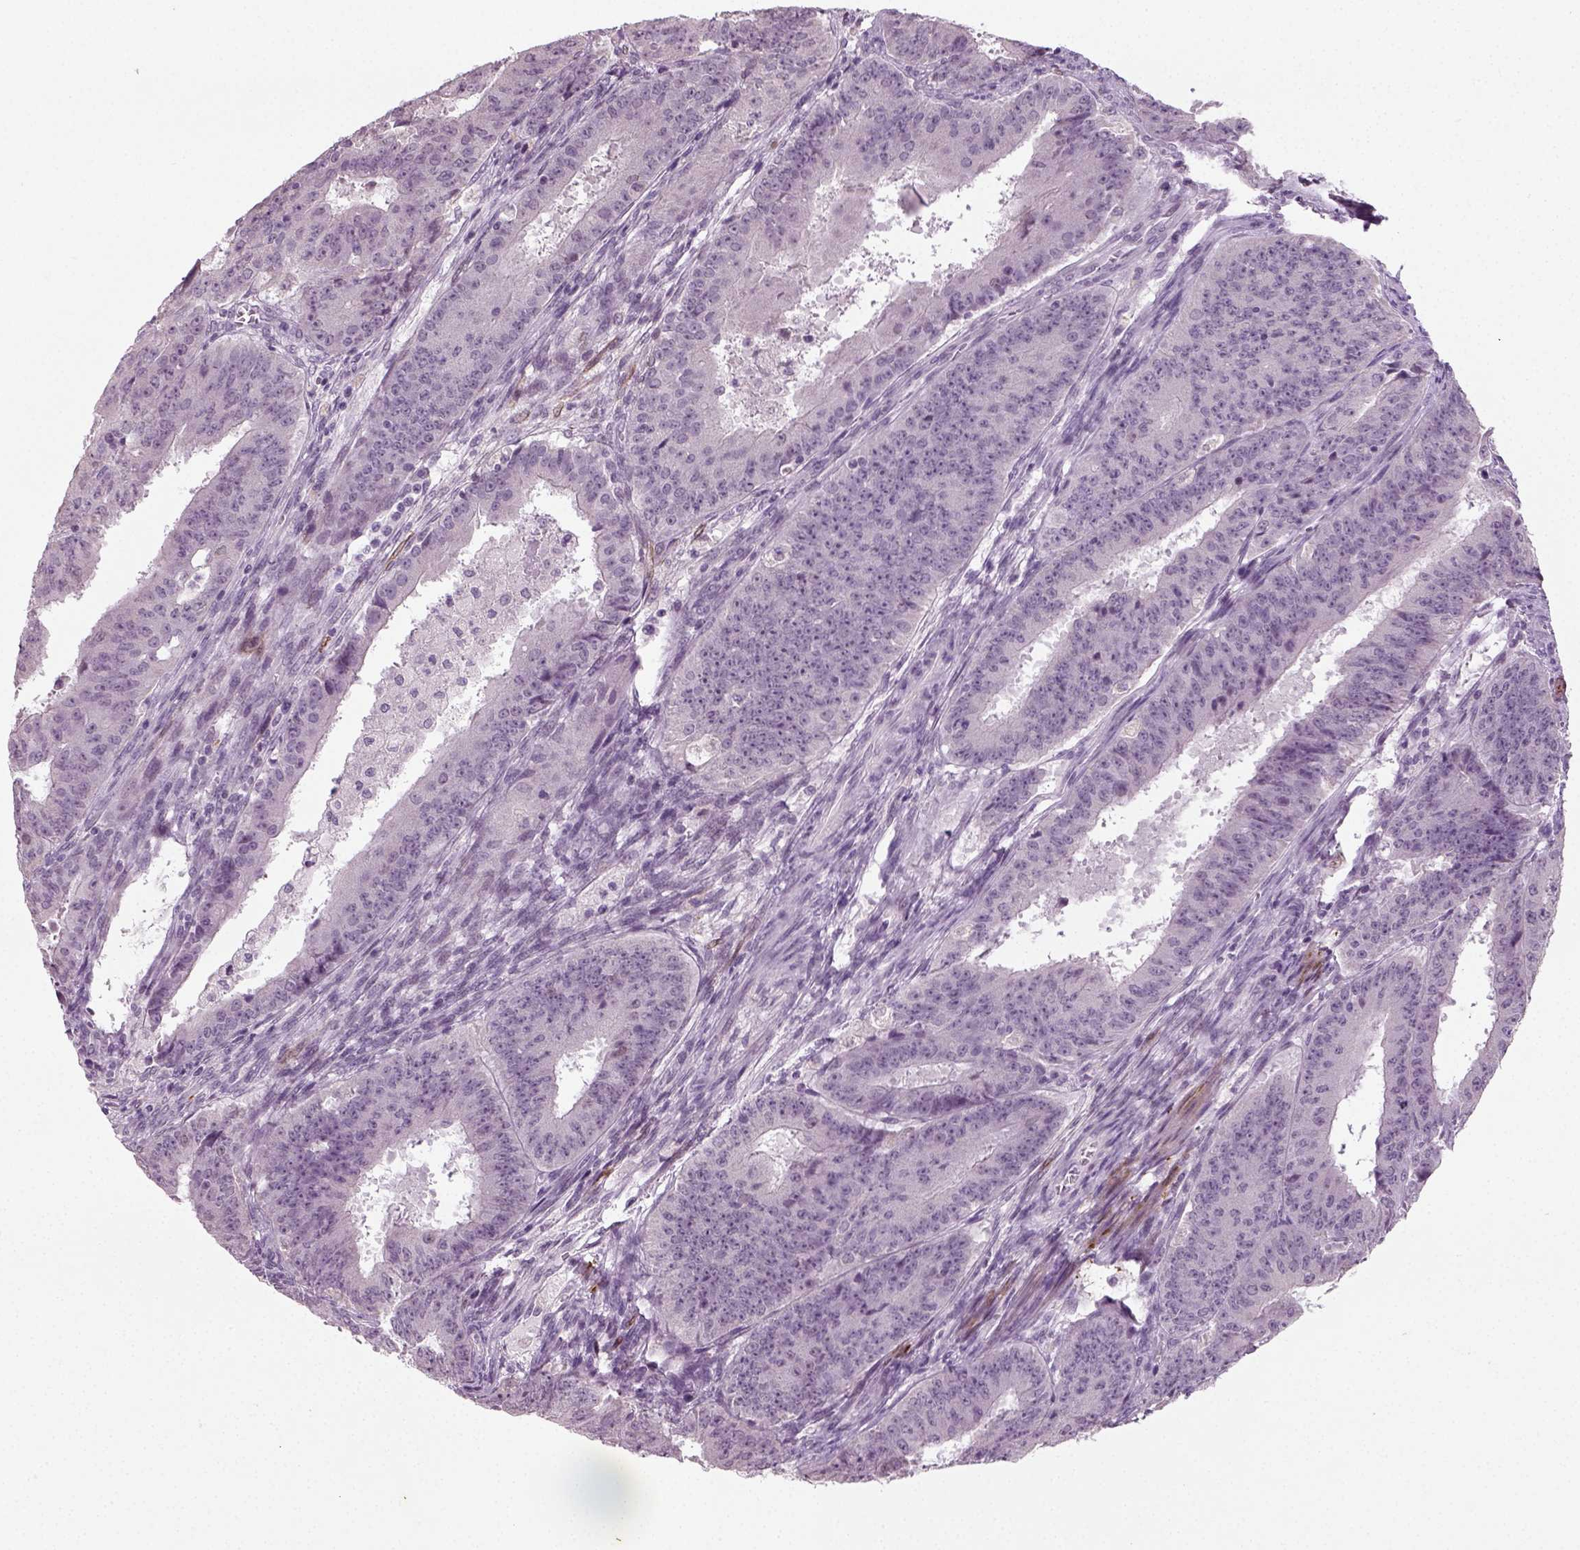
{"staining": {"intensity": "negative", "quantity": "none", "location": "none"}, "tissue": "ovarian cancer", "cell_type": "Tumor cells", "image_type": "cancer", "snomed": [{"axis": "morphology", "description": "Carcinoma, endometroid"}, {"axis": "topography", "description": "Ovary"}], "caption": "There is no significant positivity in tumor cells of ovarian endometroid carcinoma.", "gene": "SYNGAP1", "patient": {"sex": "female", "age": 42}}